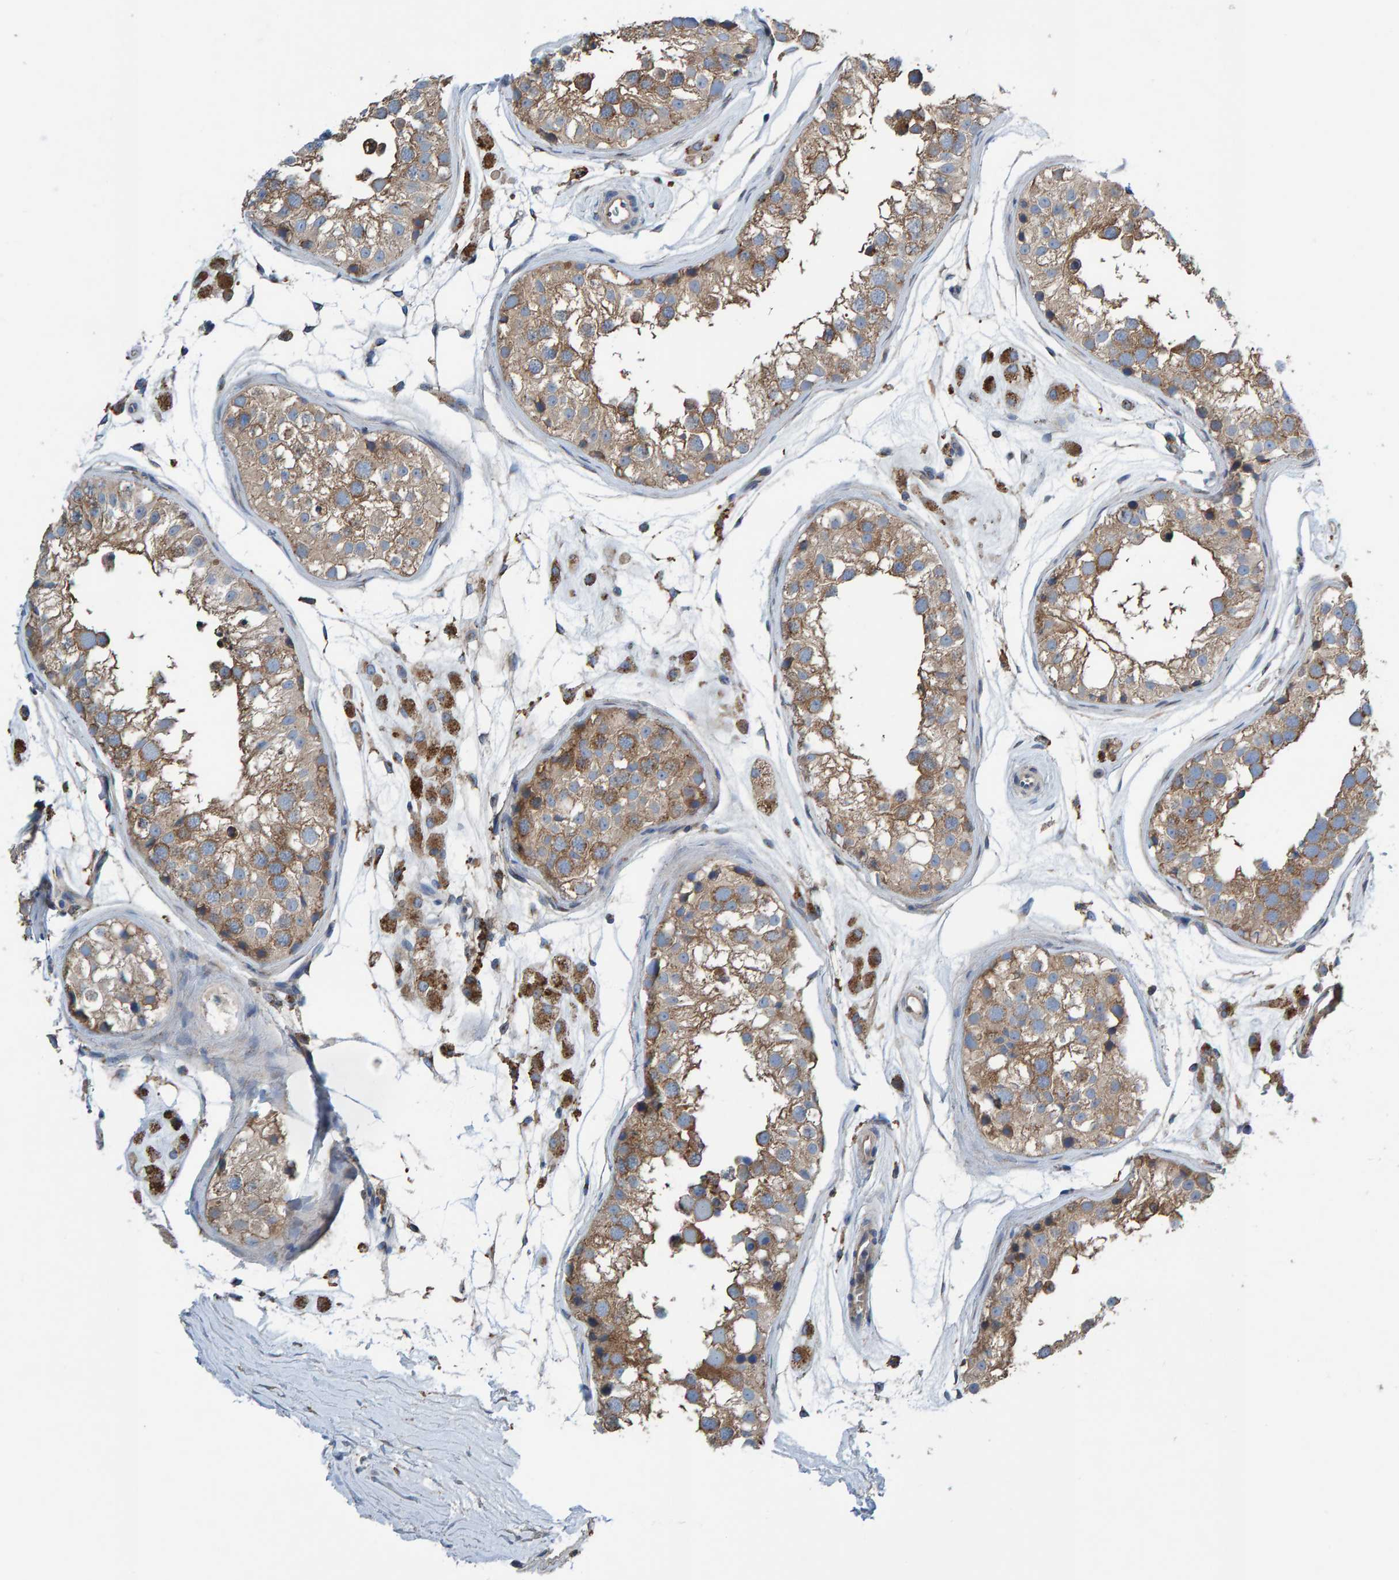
{"staining": {"intensity": "moderate", "quantity": ">75%", "location": "cytoplasmic/membranous"}, "tissue": "testis", "cell_type": "Cells in seminiferous ducts", "image_type": "normal", "snomed": [{"axis": "morphology", "description": "Normal tissue, NOS"}, {"axis": "morphology", "description": "Adenocarcinoma, metastatic, NOS"}, {"axis": "topography", "description": "Testis"}], "caption": "Immunohistochemistry (DAB (3,3'-diaminobenzidine)) staining of normal testis exhibits moderate cytoplasmic/membranous protein positivity in about >75% of cells in seminiferous ducts. (DAB IHC, brown staining for protein, blue staining for nuclei).", "gene": "MKLN1", "patient": {"sex": "male", "age": 26}}